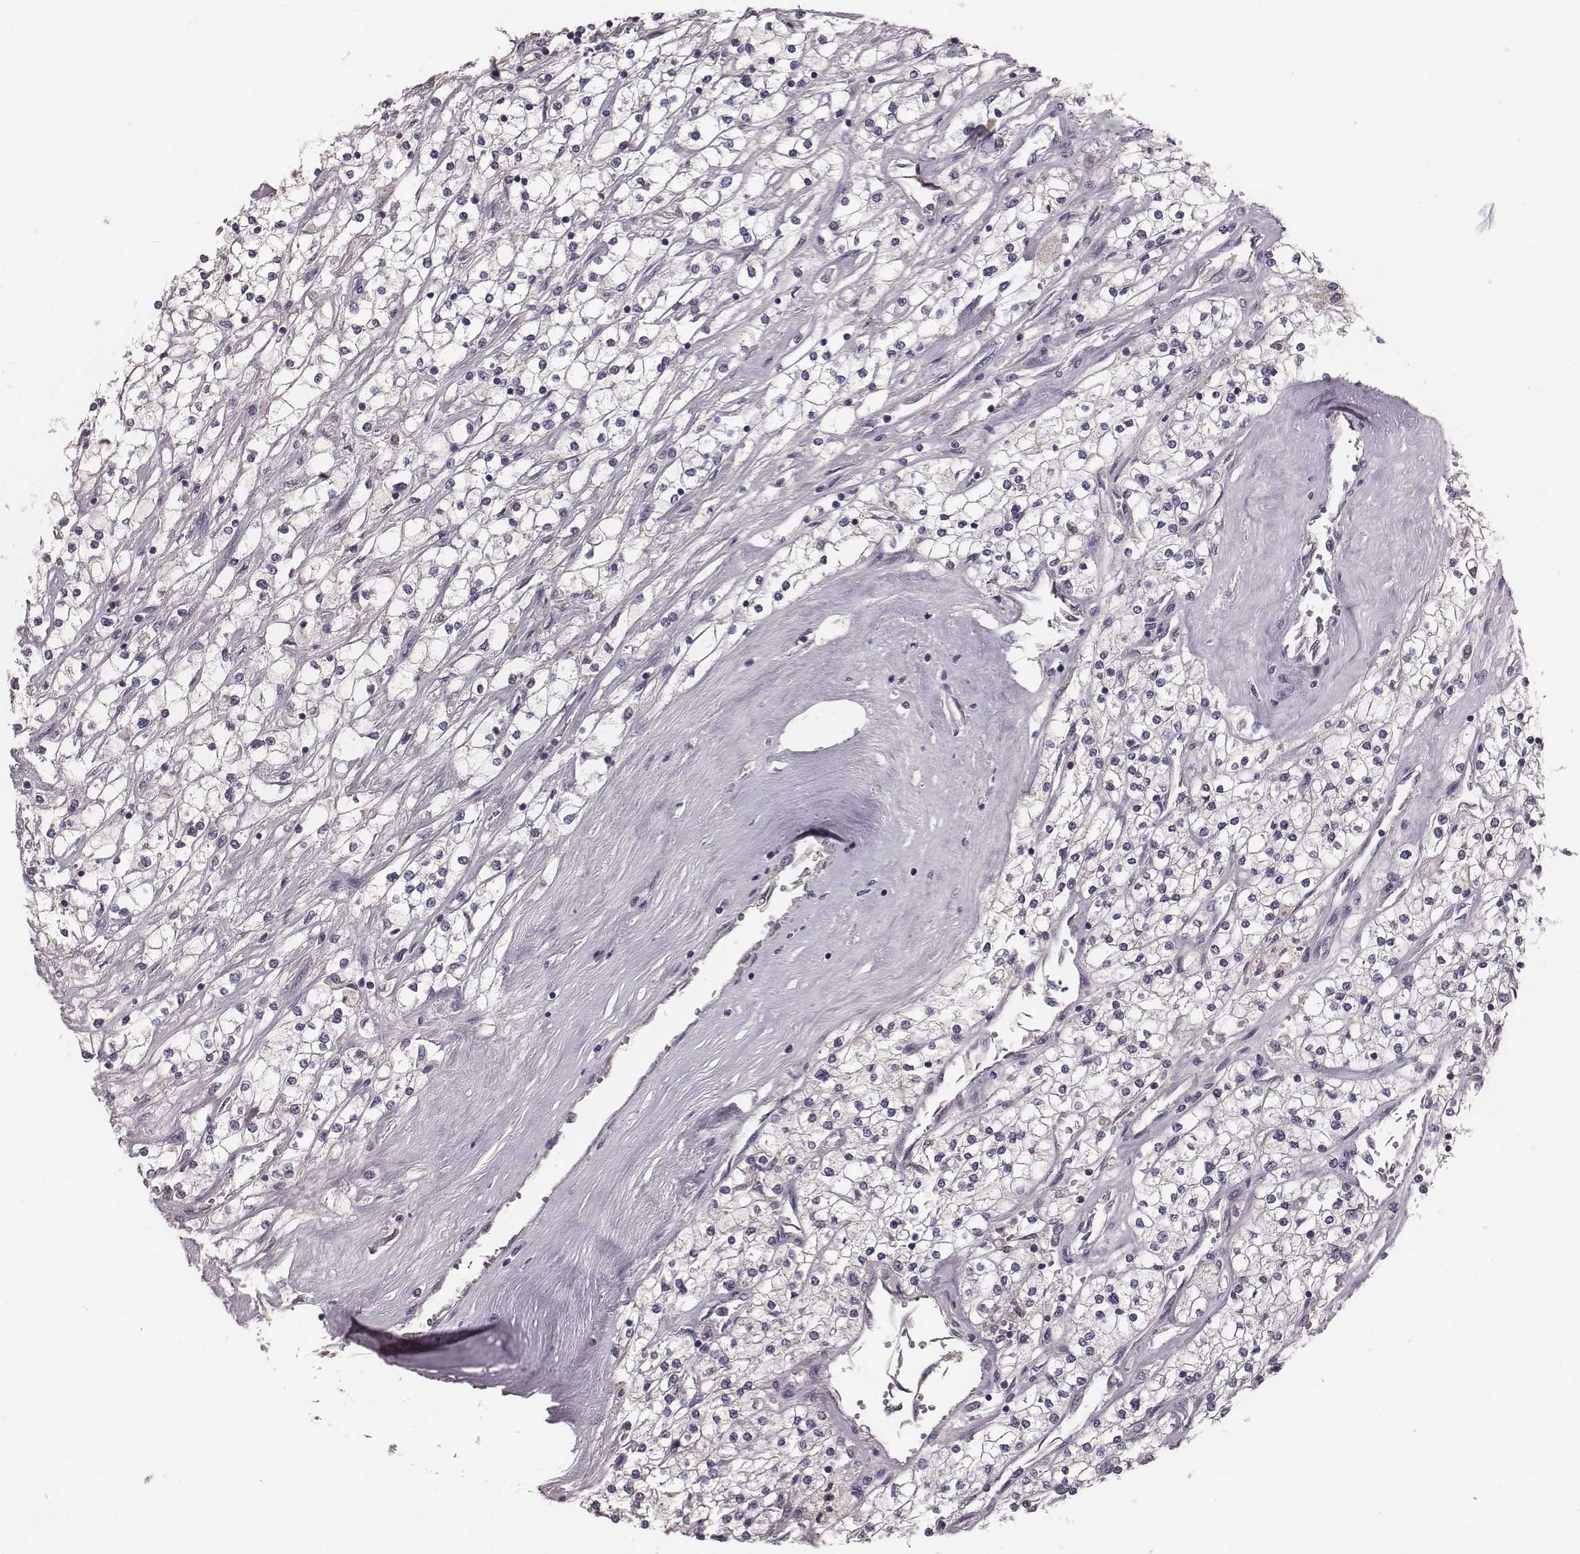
{"staining": {"intensity": "negative", "quantity": "none", "location": "none"}, "tissue": "renal cancer", "cell_type": "Tumor cells", "image_type": "cancer", "snomed": [{"axis": "morphology", "description": "Adenocarcinoma, NOS"}, {"axis": "topography", "description": "Kidney"}], "caption": "A photomicrograph of human renal adenocarcinoma is negative for staining in tumor cells. (Brightfield microscopy of DAB (3,3'-diaminobenzidine) IHC at high magnification).", "gene": "SMIM24", "patient": {"sex": "male", "age": 80}}